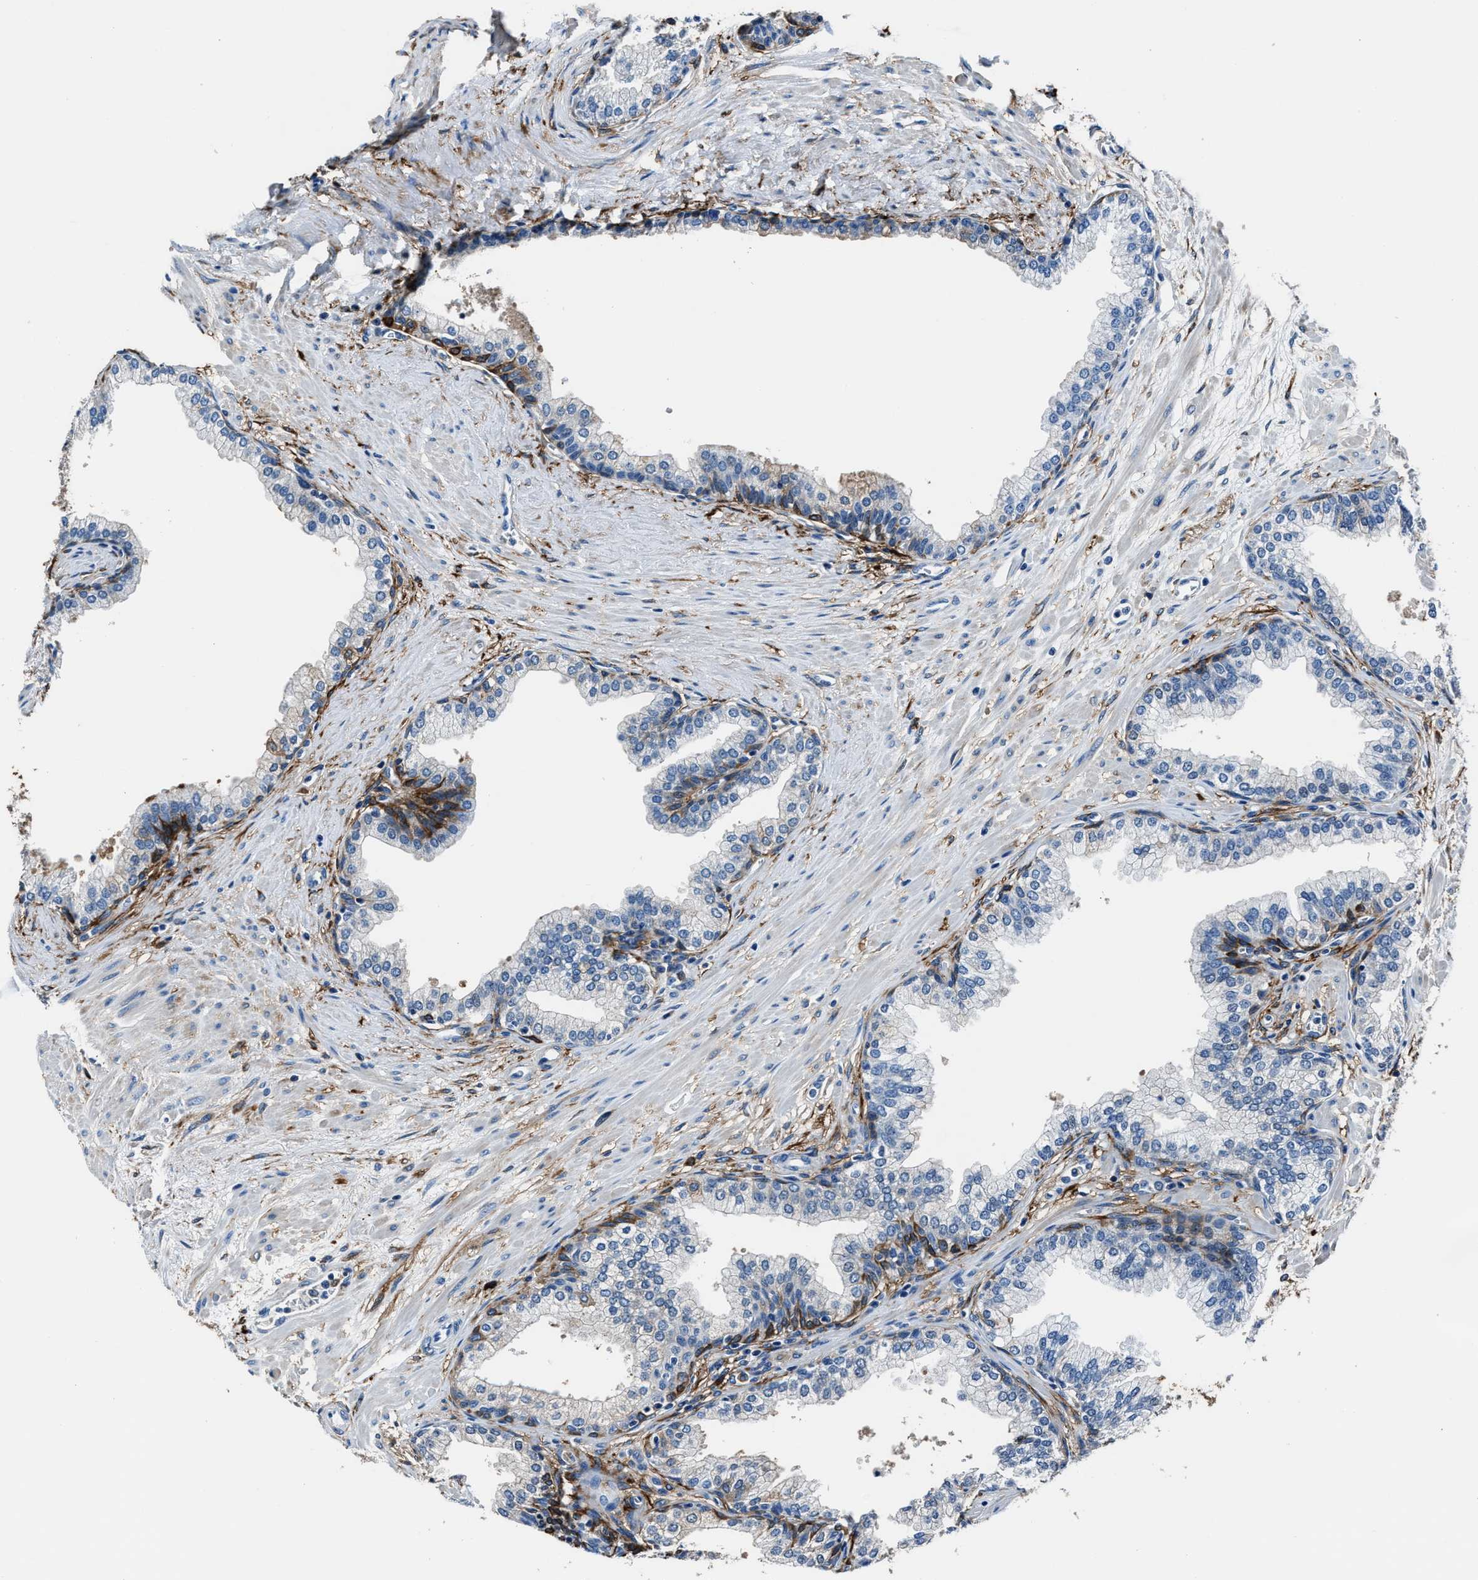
{"staining": {"intensity": "moderate", "quantity": "<25%", "location": "cytoplasmic/membranous"}, "tissue": "prostate", "cell_type": "Glandular cells", "image_type": "normal", "snomed": [{"axis": "morphology", "description": "Normal tissue, NOS"}, {"axis": "morphology", "description": "Urothelial carcinoma, Low grade"}, {"axis": "topography", "description": "Urinary bladder"}, {"axis": "topography", "description": "Prostate"}], "caption": "Prostate stained for a protein (brown) reveals moderate cytoplasmic/membranous positive staining in approximately <25% of glandular cells.", "gene": "FTL", "patient": {"sex": "male", "age": 60}}